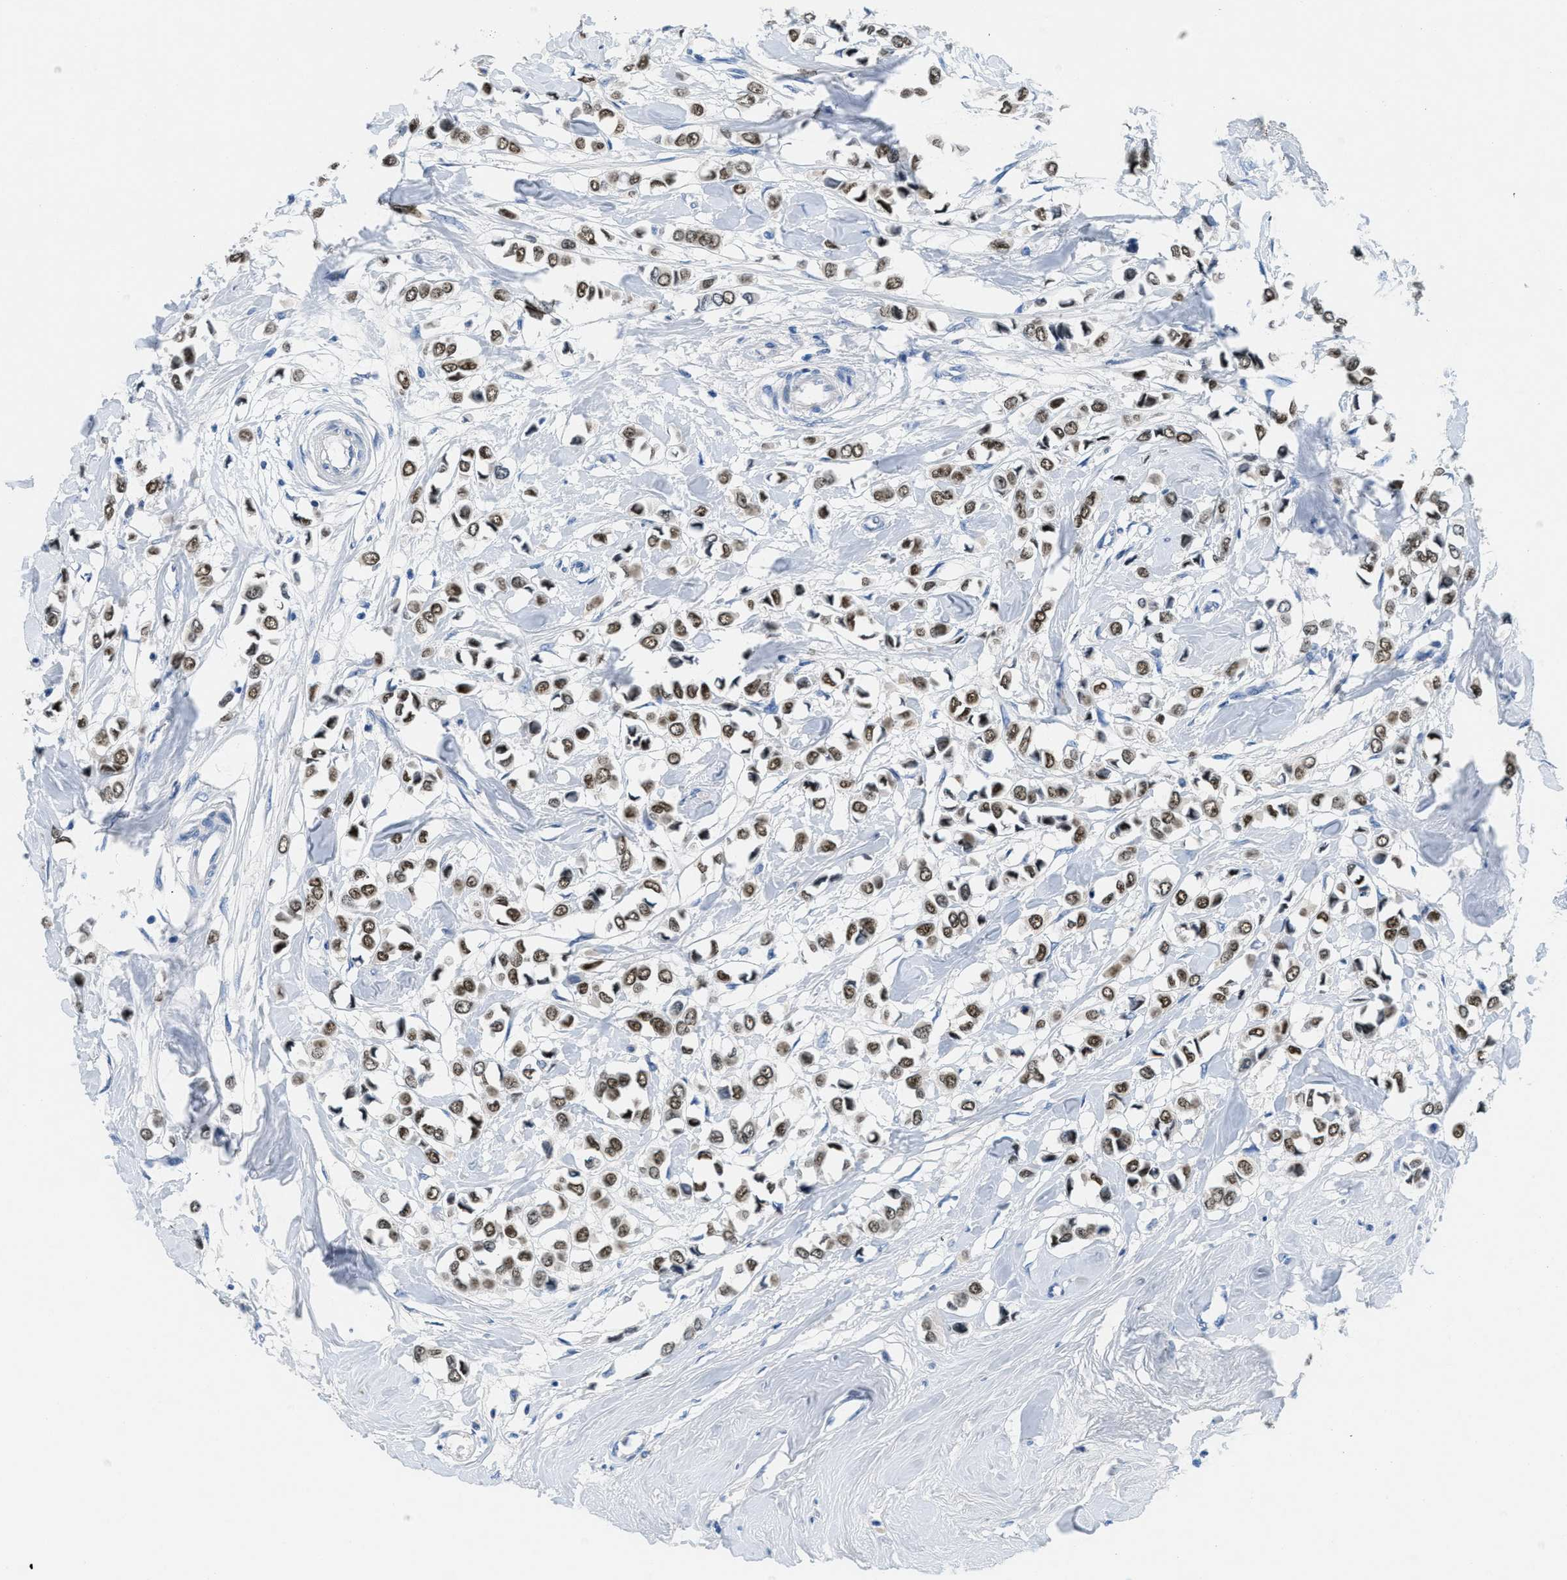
{"staining": {"intensity": "strong", "quantity": ">75%", "location": "nuclear"}, "tissue": "breast cancer", "cell_type": "Tumor cells", "image_type": "cancer", "snomed": [{"axis": "morphology", "description": "Lobular carcinoma"}, {"axis": "topography", "description": "Breast"}], "caption": "Protein staining of breast cancer tissue shows strong nuclear positivity in approximately >75% of tumor cells.", "gene": "PGR", "patient": {"sex": "female", "age": 51}}